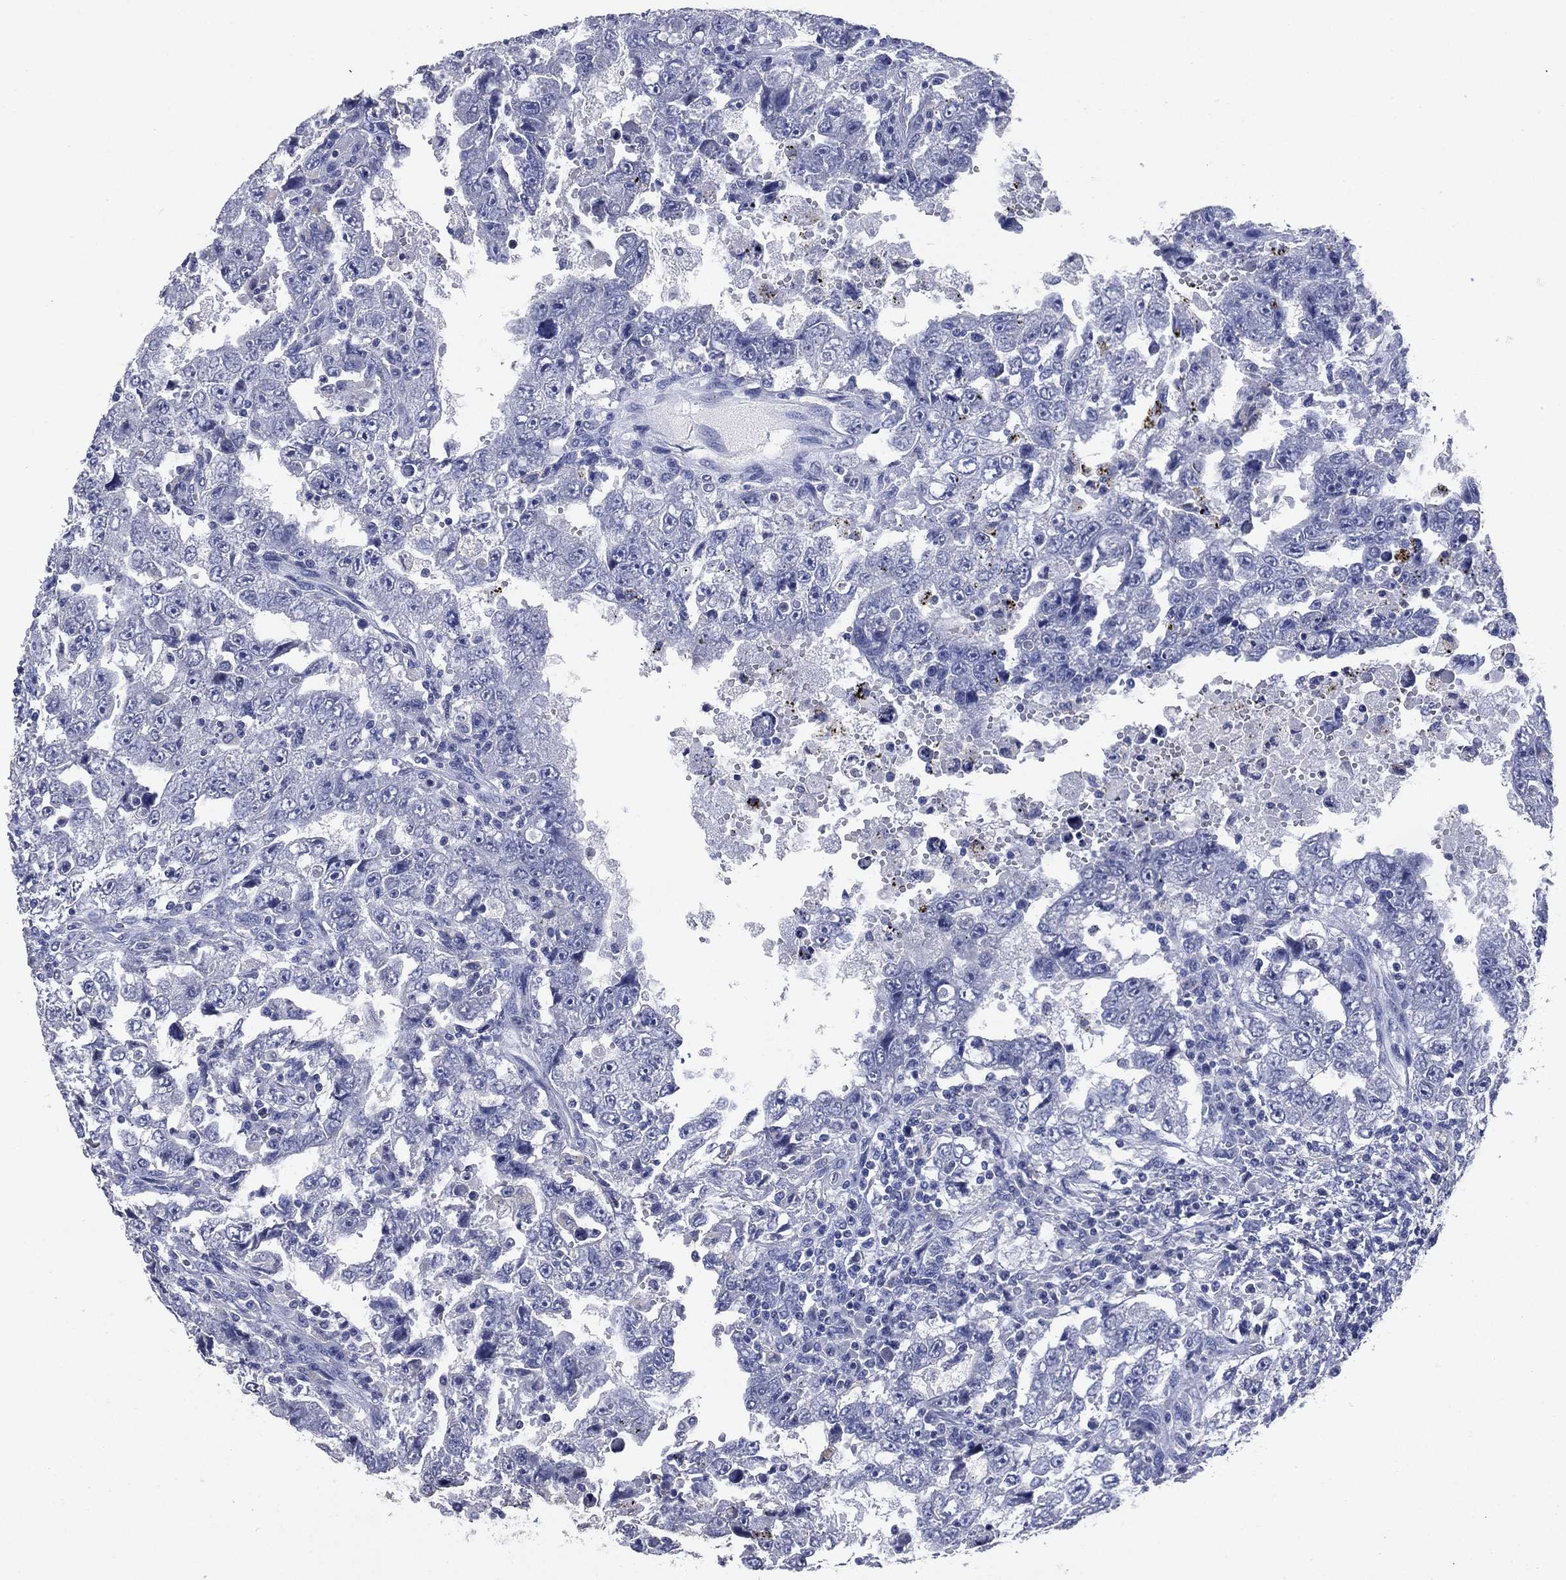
{"staining": {"intensity": "negative", "quantity": "none", "location": "none"}, "tissue": "testis cancer", "cell_type": "Tumor cells", "image_type": "cancer", "snomed": [{"axis": "morphology", "description": "Carcinoma, Embryonal, NOS"}, {"axis": "topography", "description": "Testis"}], "caption": "This is an immunohistochemistry histopathology image of human embryonal carcinoma (testis). There is no positivity in tumor cells.", "gene": "FSCN2", "patient": {"sex": "male", "age": 26}}